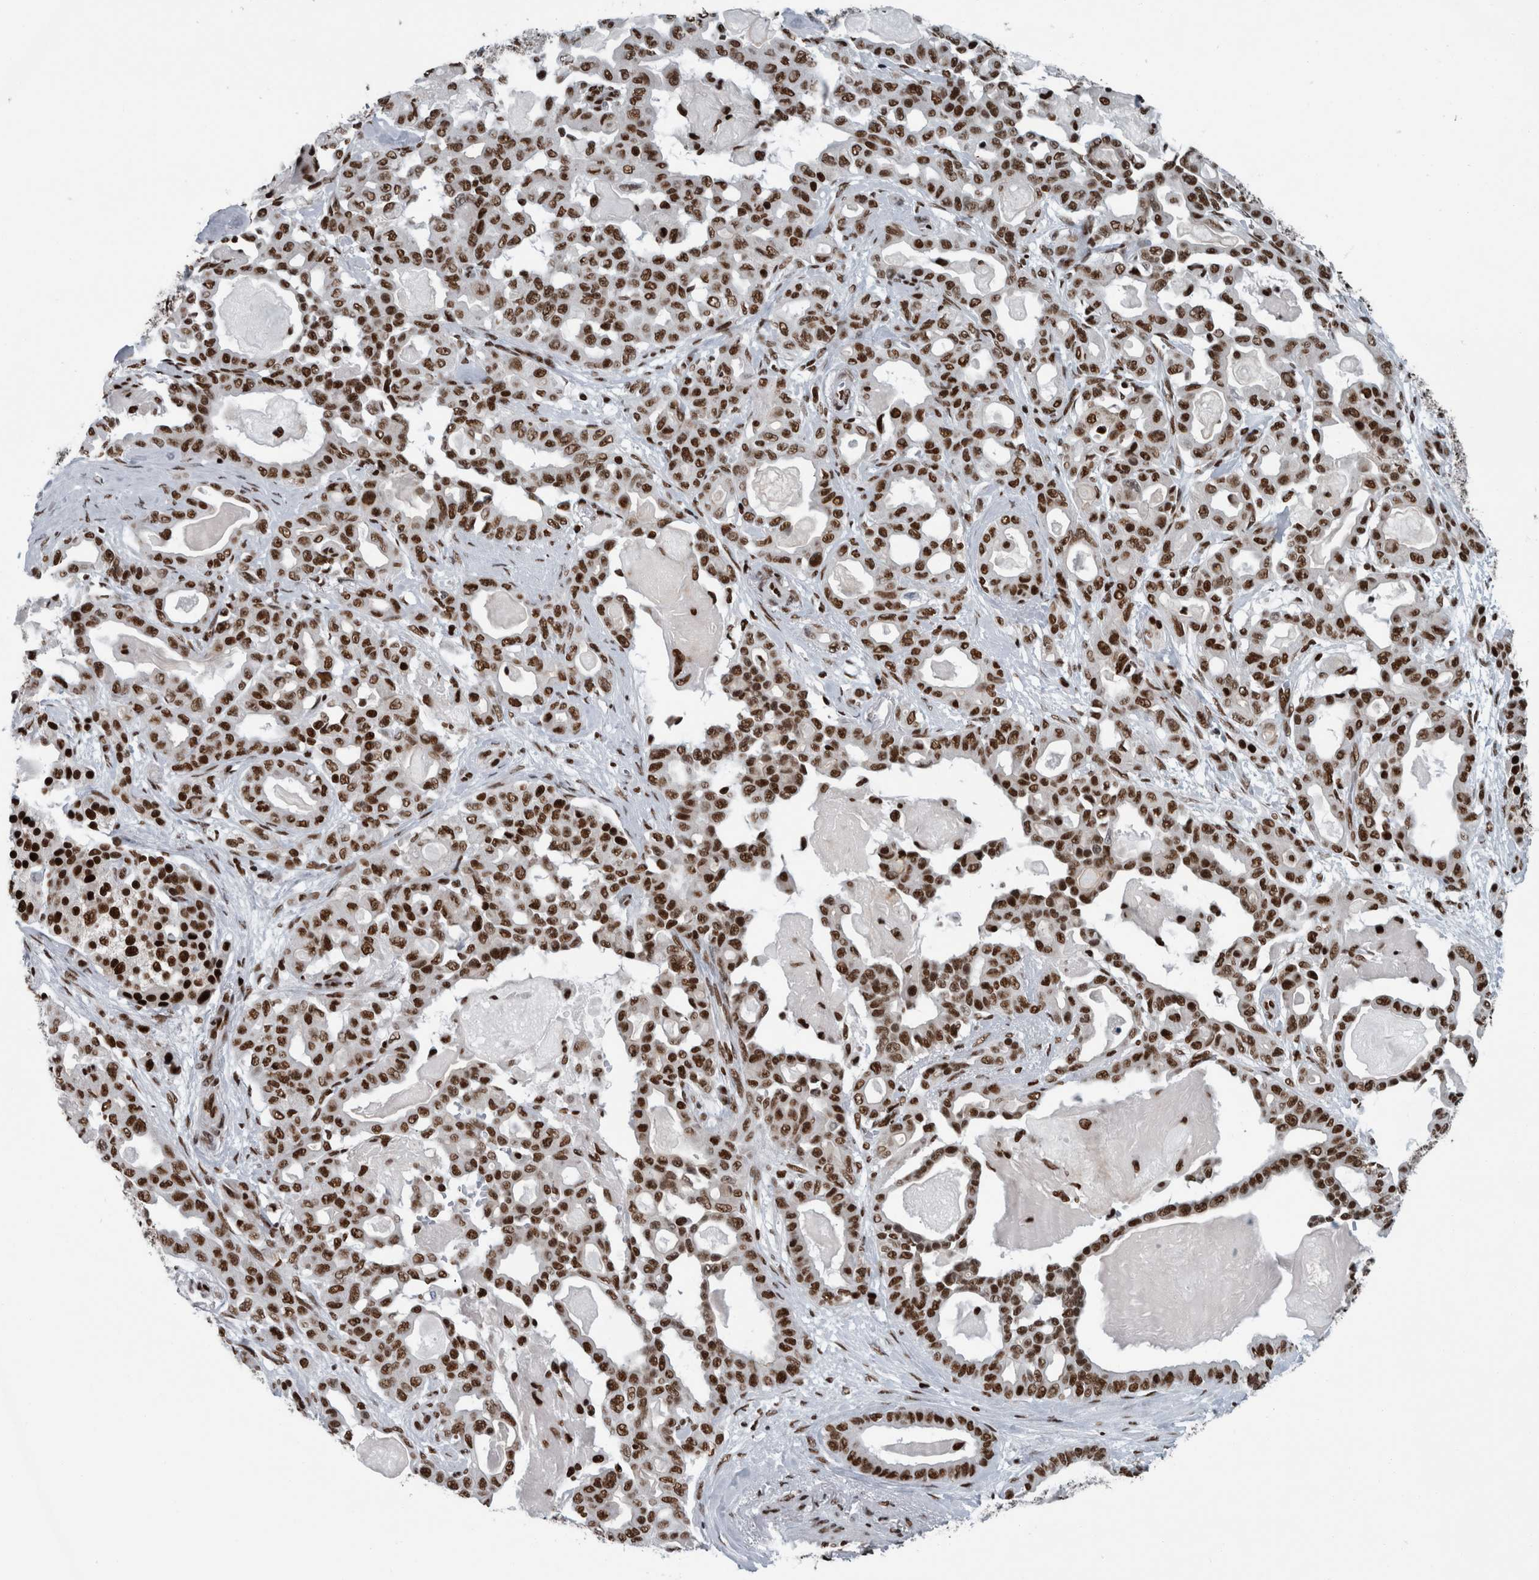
{"staining": {"intensity": "strong", "quantity": ">75%", "location": "nuclear"}, "tissue": "pancreatic cancer", "cell_type": "Tumor cells", "image_type": "cancer", "snomed": [{"axis": "morphology", "description": "Adenocarcinoma, NOS"}, {"axis": "topography", "description": "Pancreas"}], "caption": "Pancreatic adenocarcinoma stained with immunohistochemistry exhibits strong nuclear staining in approximately >75% of tumor cells.", "gene": "DNMT3A", "patient": {"sex": "male", "age": 63}}